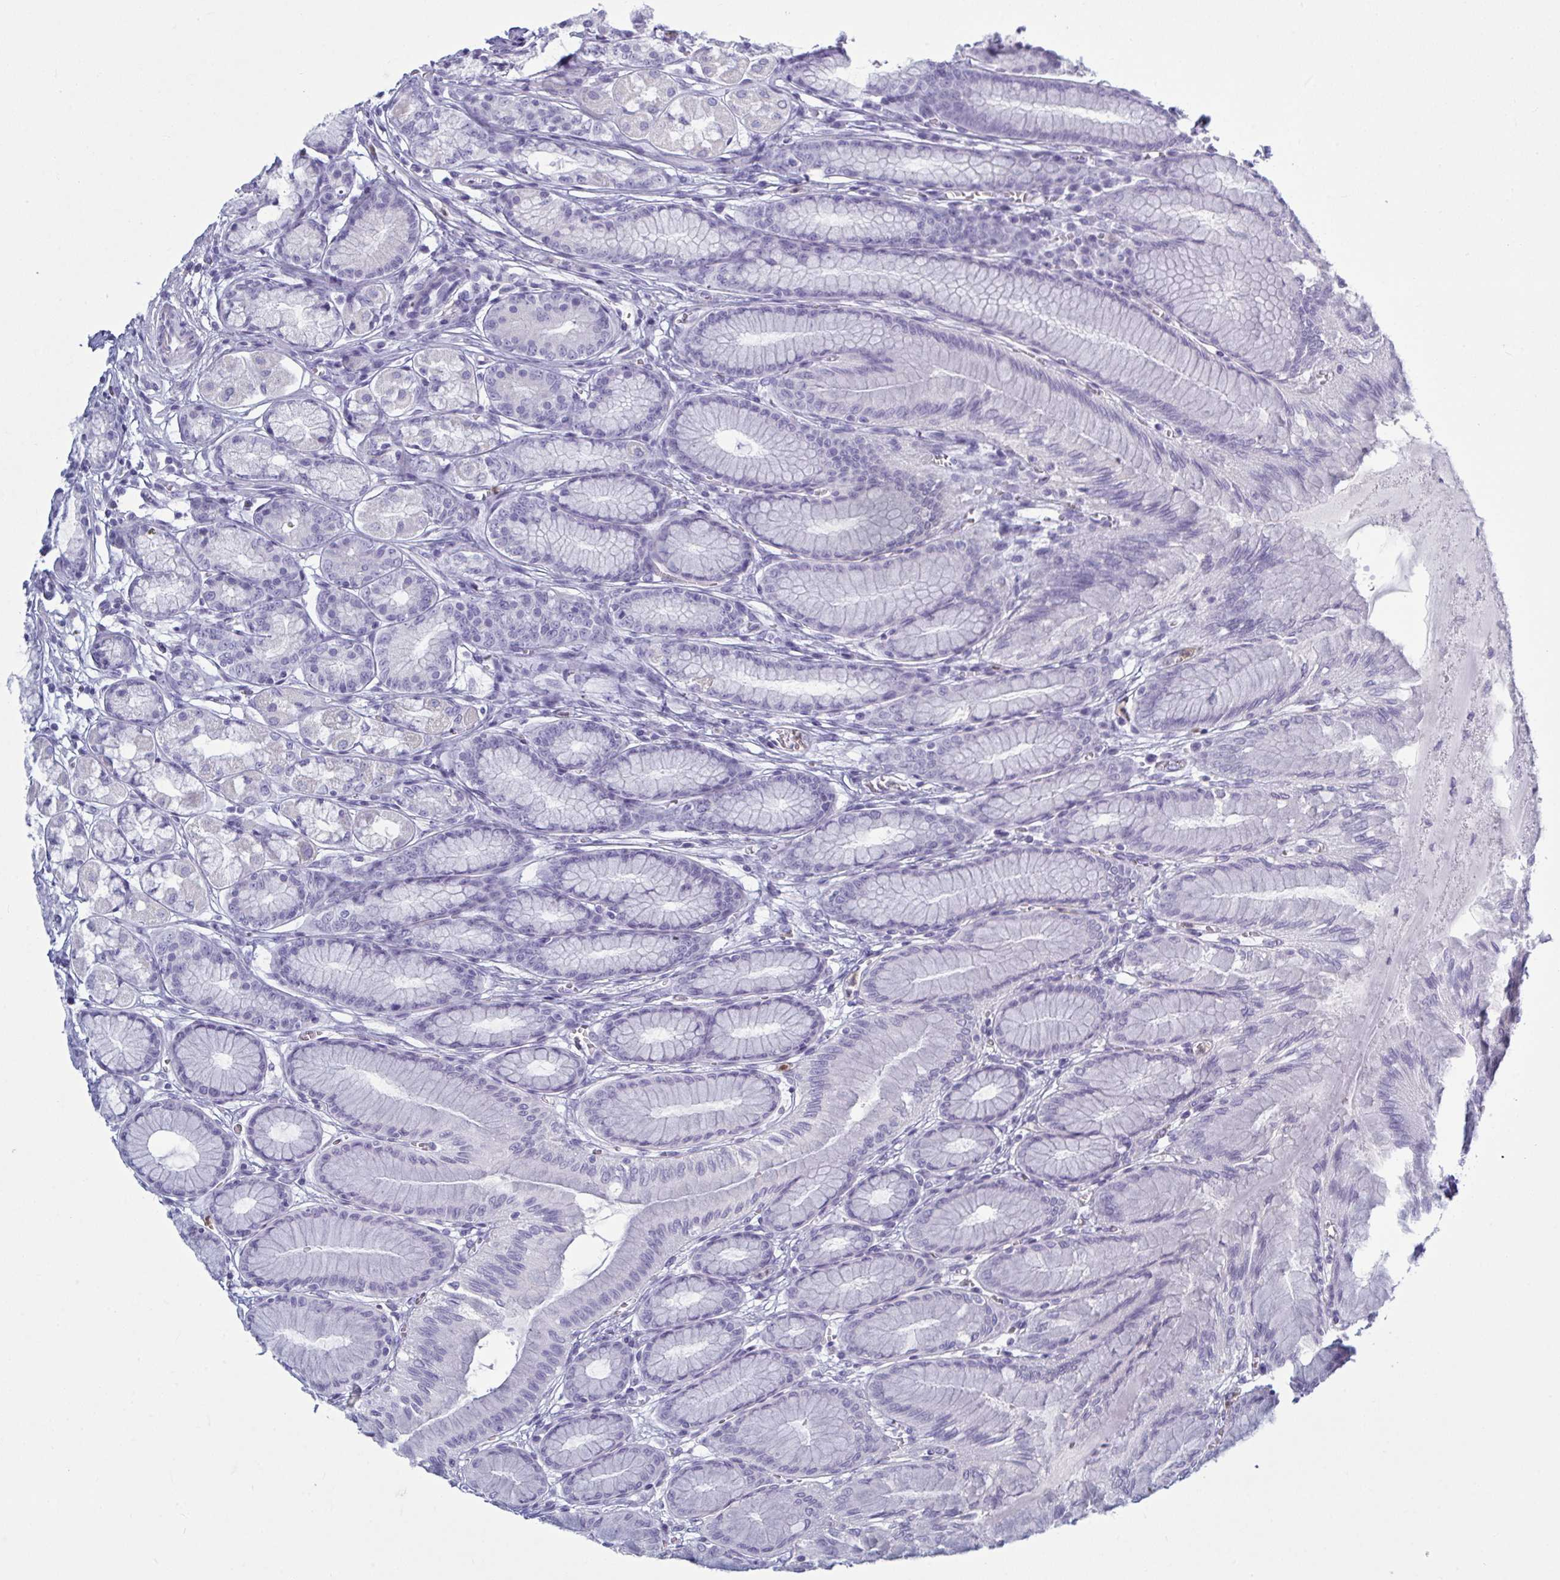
{"staining": {"intensity": "negative", "quantity": "none", "location": "none"}, "tissue": "stomach", "cell_type": "Glandular cells", "image_type": "normal", "snomed": [{"axis": "morphology", "description": "Normal tissue, NOS"}, {"axis": "topography", "description": "Stomach"}, {"axis": "topography", "description": "Stomach, lower"}], "caption": "Immunohistochemistry (IHC) of normal stomach shows no expression in glandular cells.", "gene": "SERPINB10", "patient": {"sex": "male", "age": 76}}